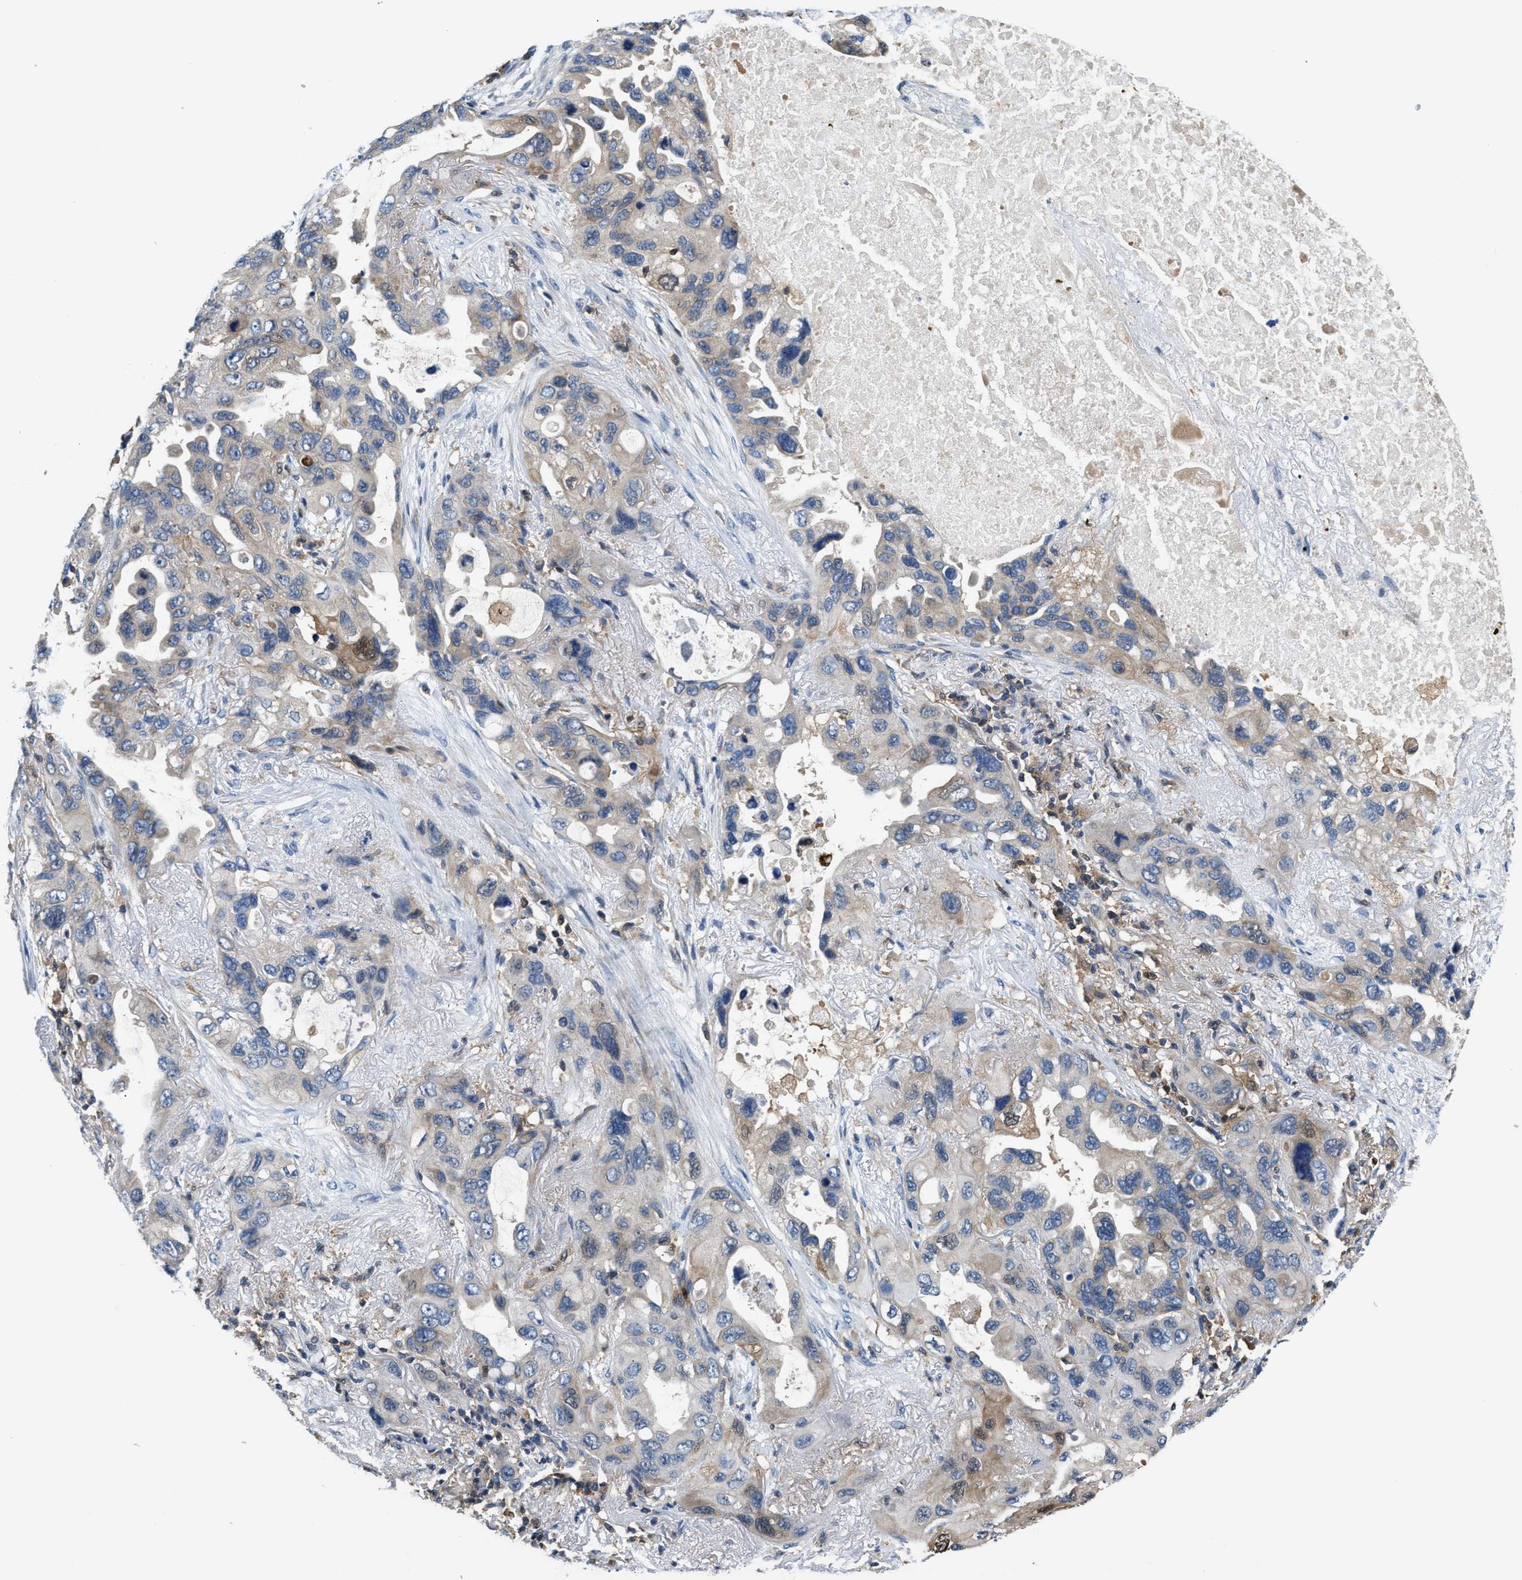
{"staining": {"intensity": "moderate", "quantity": "<25%", "location": "cytoplasmic/membranous"}, "tissue": "lung cancer", "cell_type": "Tumor cells", "image_type": "cancer", "snomed": [{"axis": "morphology", "description": "Squamous cell carcinoma, NOS"}, {"axis": "topography", "description": "Lung"}], "caption": "Human lung cancer (squamous cell carcinoma) stained with a brown dye shows moderate cytoplasmic/membranous positive positivity in approximately <25% of tumor cells.", "gene": "OSTF1", "patient": {"sex": "female", "age": 73}}